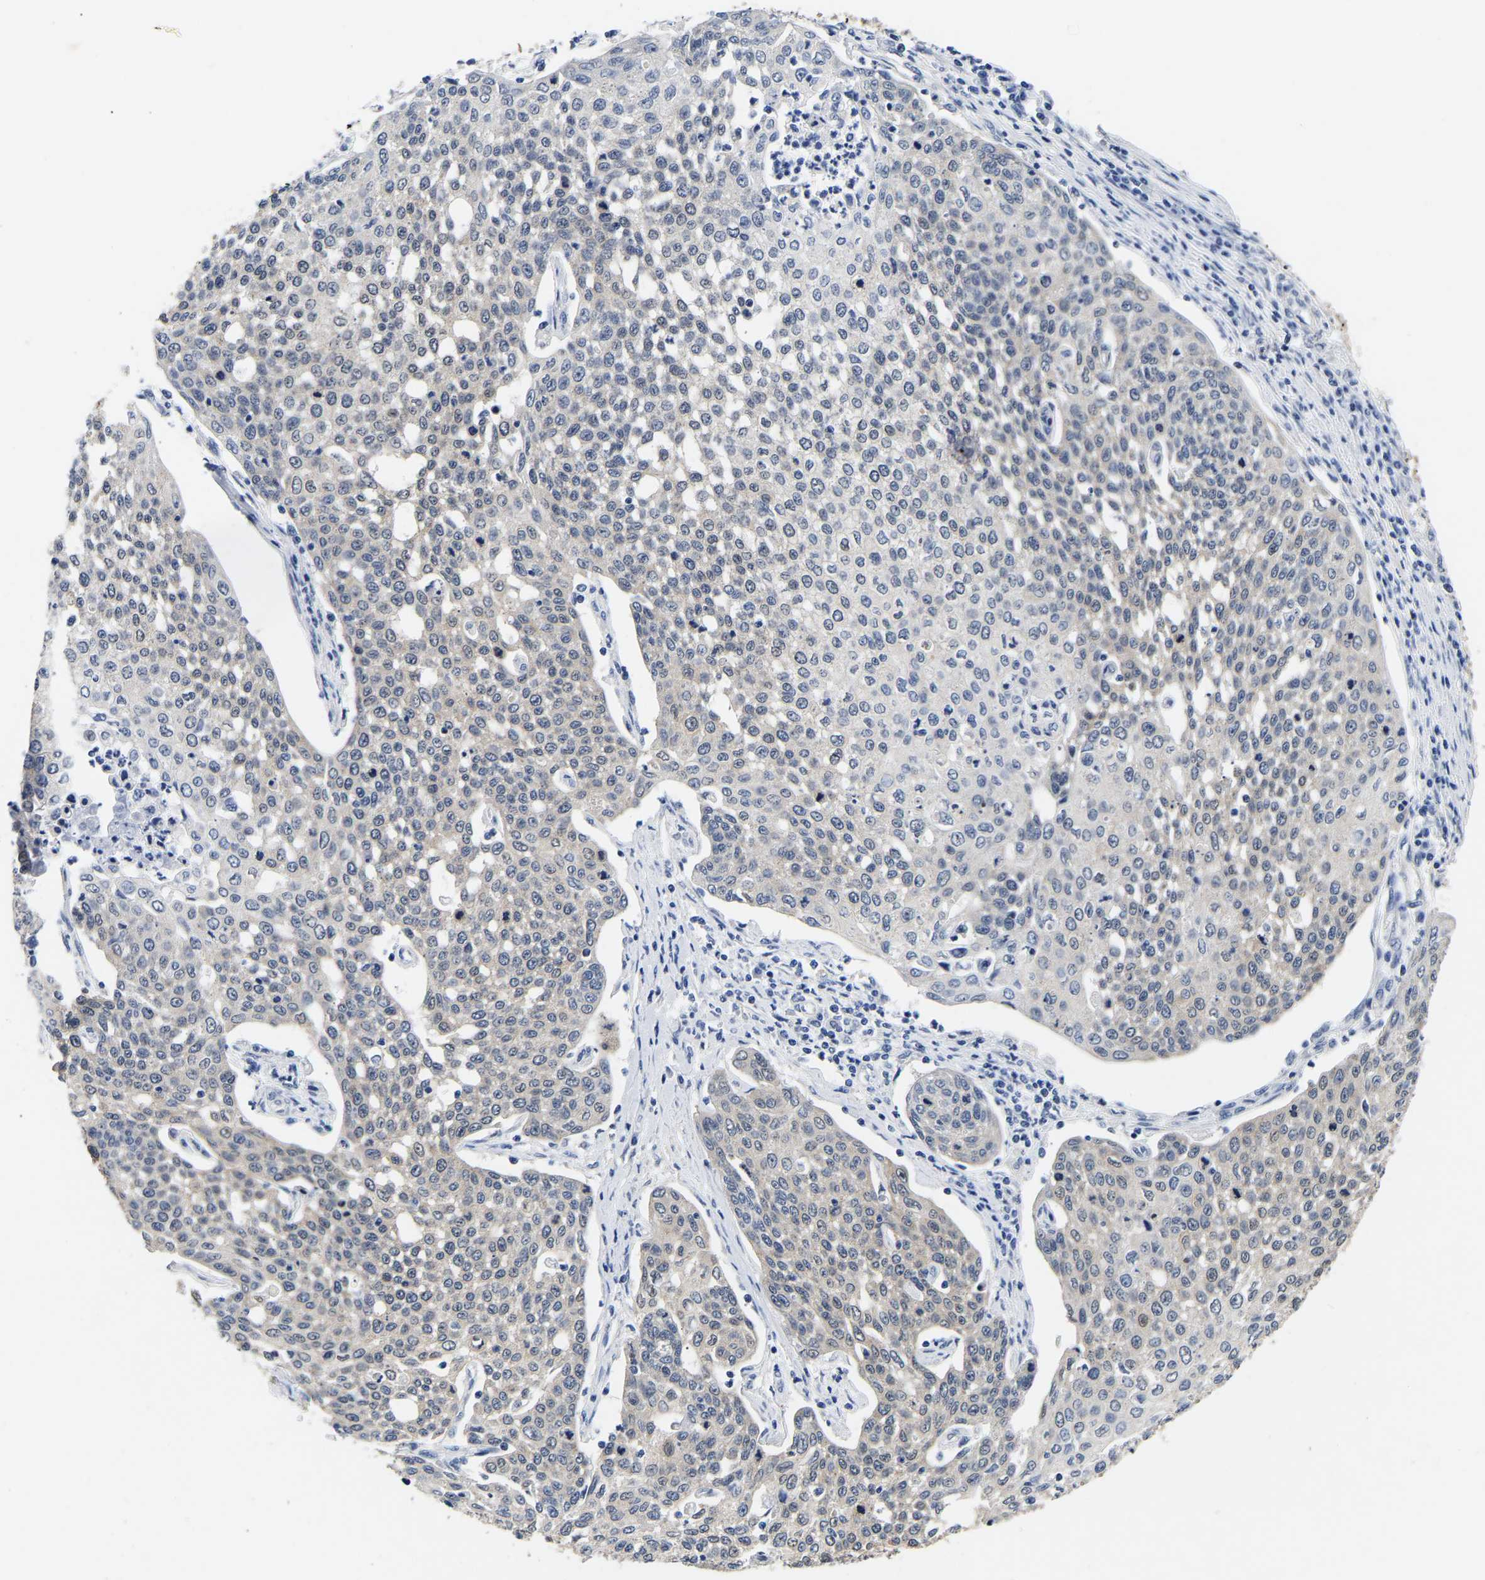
{"staining": {"intensity": "negative", "quantity": "none", "location": "none"}, "tissue": "cervical cancer", "cell_type": "Tumor cells", "image_type": "cancer", "snomed": [{"axis": "morphology", "description": "Squamous cell carcinoma, NOS"}, {"axis": "topography", "description": "Cervix"}], "caption": "The micrograph exhibits no staining of tumor cells in cervical cancer (squamous cell carcinoma). Nuclei are stained in blue.", "gene": "CCDC6", "patient": {"sex": "female", "age": 34}}